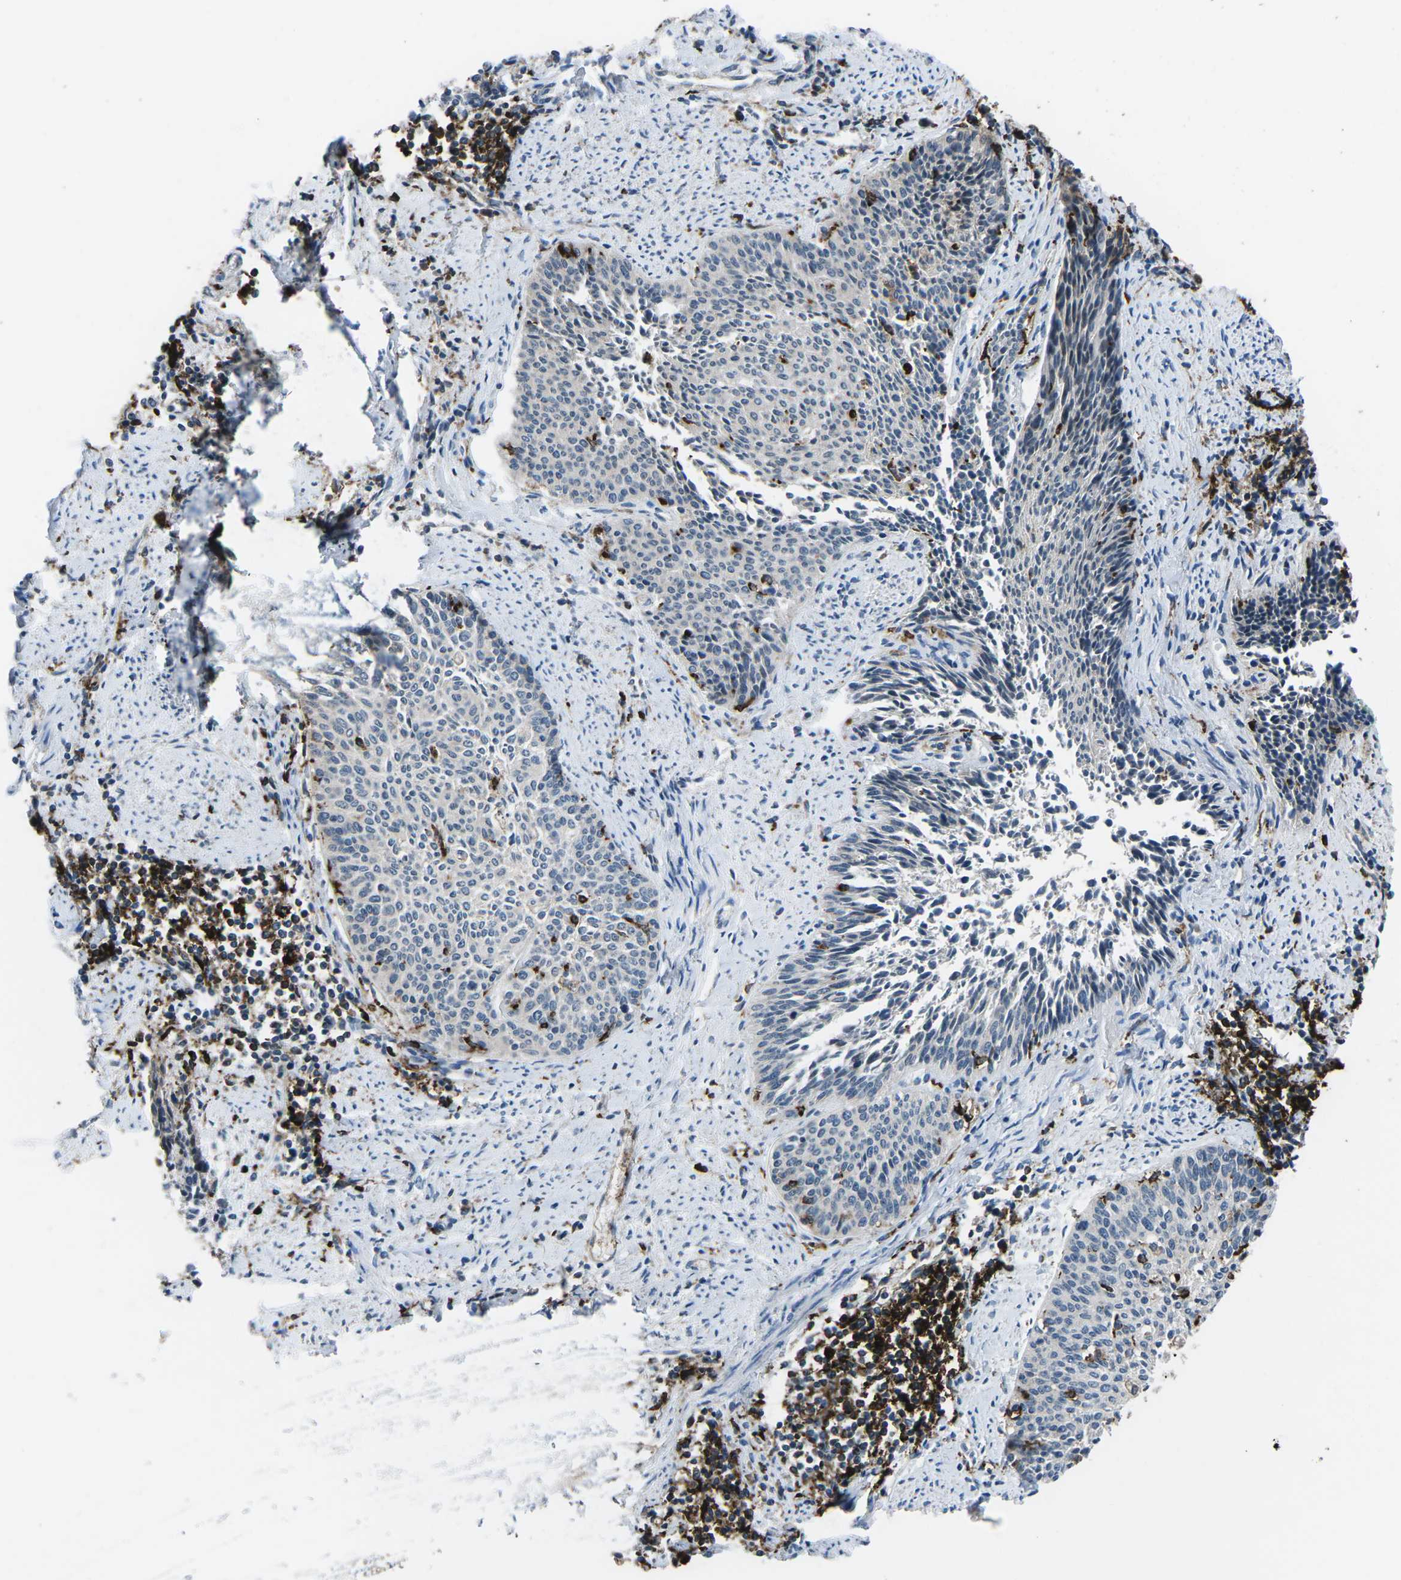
{"staining": {"intensity": "negative", "quantity": "none", "location": "none"}, "tissue": "cervical cancer", "cell_type": "Tumor cells", "image_type": "cancer", "snomed": [{"axis": "morphology", "description": "Squamous cell carcinoma, NOS"}, {"axis": "topography", "description": "Cervix"}], "caption": "Cervical squamous cell carcinoma was stained to show a protein in brown. There is no significant positivity in tumor cells. (DAB immunohistochemistry (IHC) visualized using brightfield microscopy, high magnification).", "gene": "PTPN1", "patient": {"sex": "female", "age": 55}}